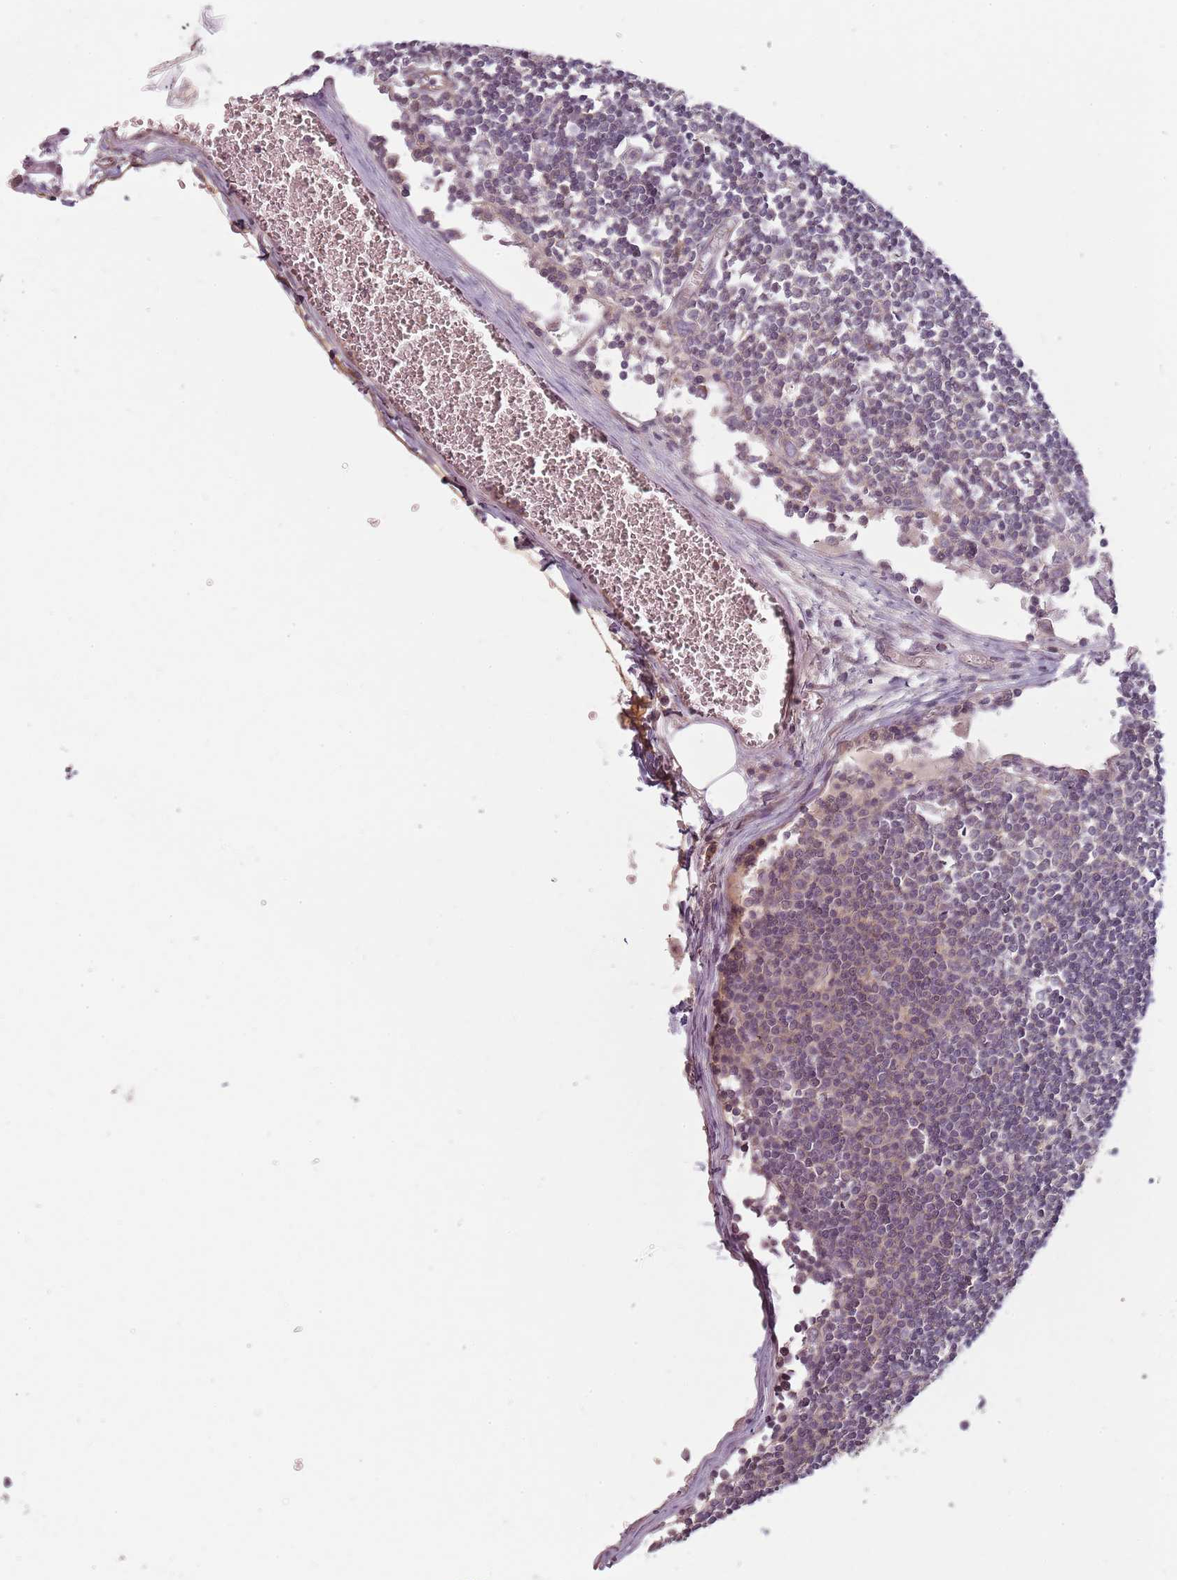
{"staining": {"intensity": "weak", "quantity": "<25%", "location": "cytoplasmic/membranous"}, "tissue": "lymph node", "cell_type": "Germinal center cells", "image_type": "normal", "snomed": [{"axis": "morphology", "description": "Normal tissue, NOS"}, {"axis": "topography", "description": "Lymph node"}], "caption": "This is an immunohistochemistry image of normal human lymph node. There is no positivity in germinal center cells.", "gene": "PPP1R14C", "patient": {"sex": "female", "age": 11}}